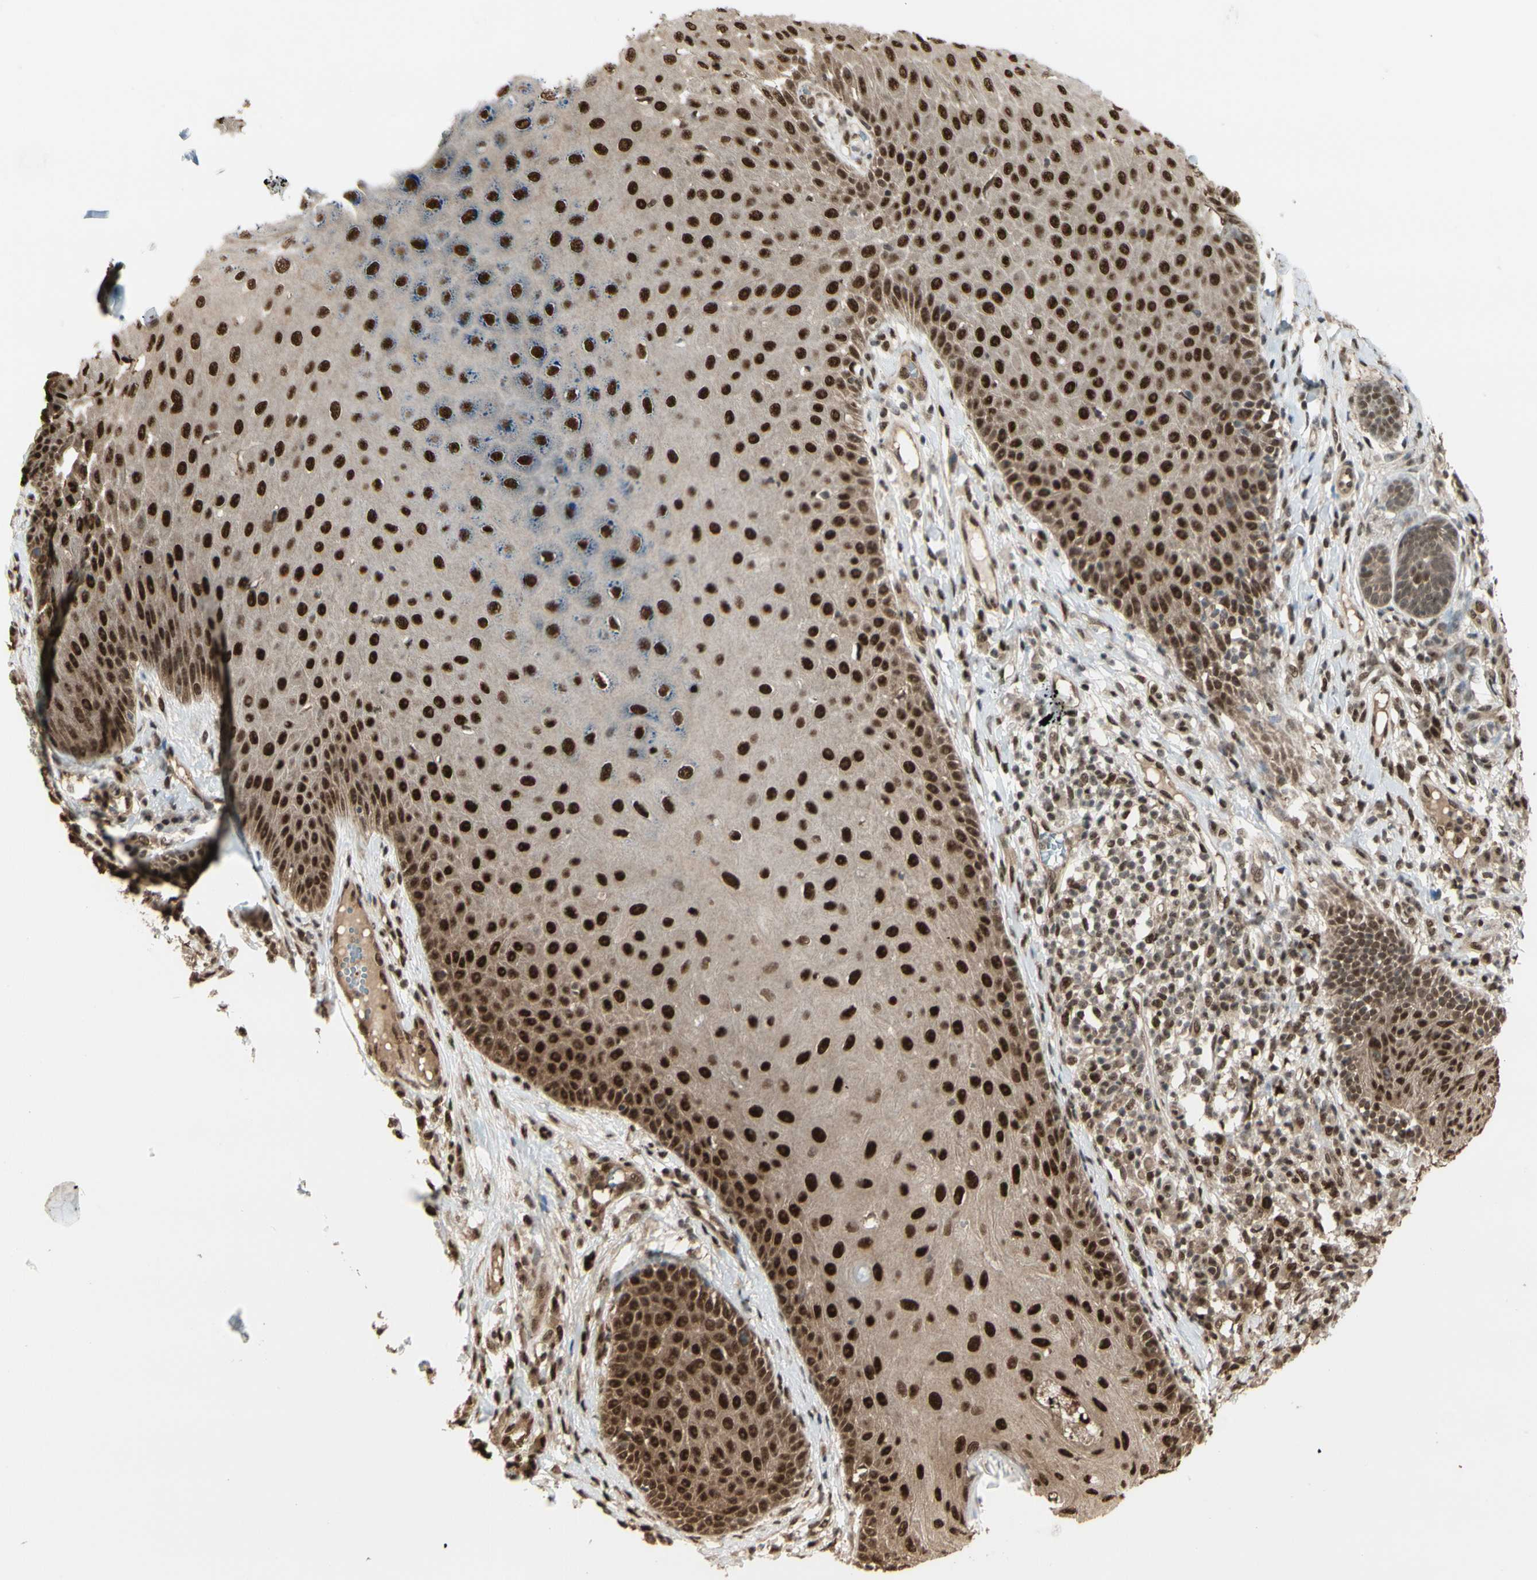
{"staining": {"intensity": "strong", "quantity": ">75%", "location": "cytoplasmic/membranous,nuclear"}, "tissue": "skin cancer", "cell_type": "Tumor cells", "image_type": "cancer", "snomed": [{"axis": "morphology", "description": "Normal tissue, NOS"}, {"axis": "morphology", "description": "Basal cell carcinoma"}, {"axis": "topography", "description": "Skin"}], "caption": "Basal cell carcinoma (skin) was stained to show a protein in brown. There is high levels of strong cytoplasmic/membranous and nuclear staining in approximately >75% of tumor cells.", "gene": "HSF1", "patient": {"sex": "male", "age": 52}}